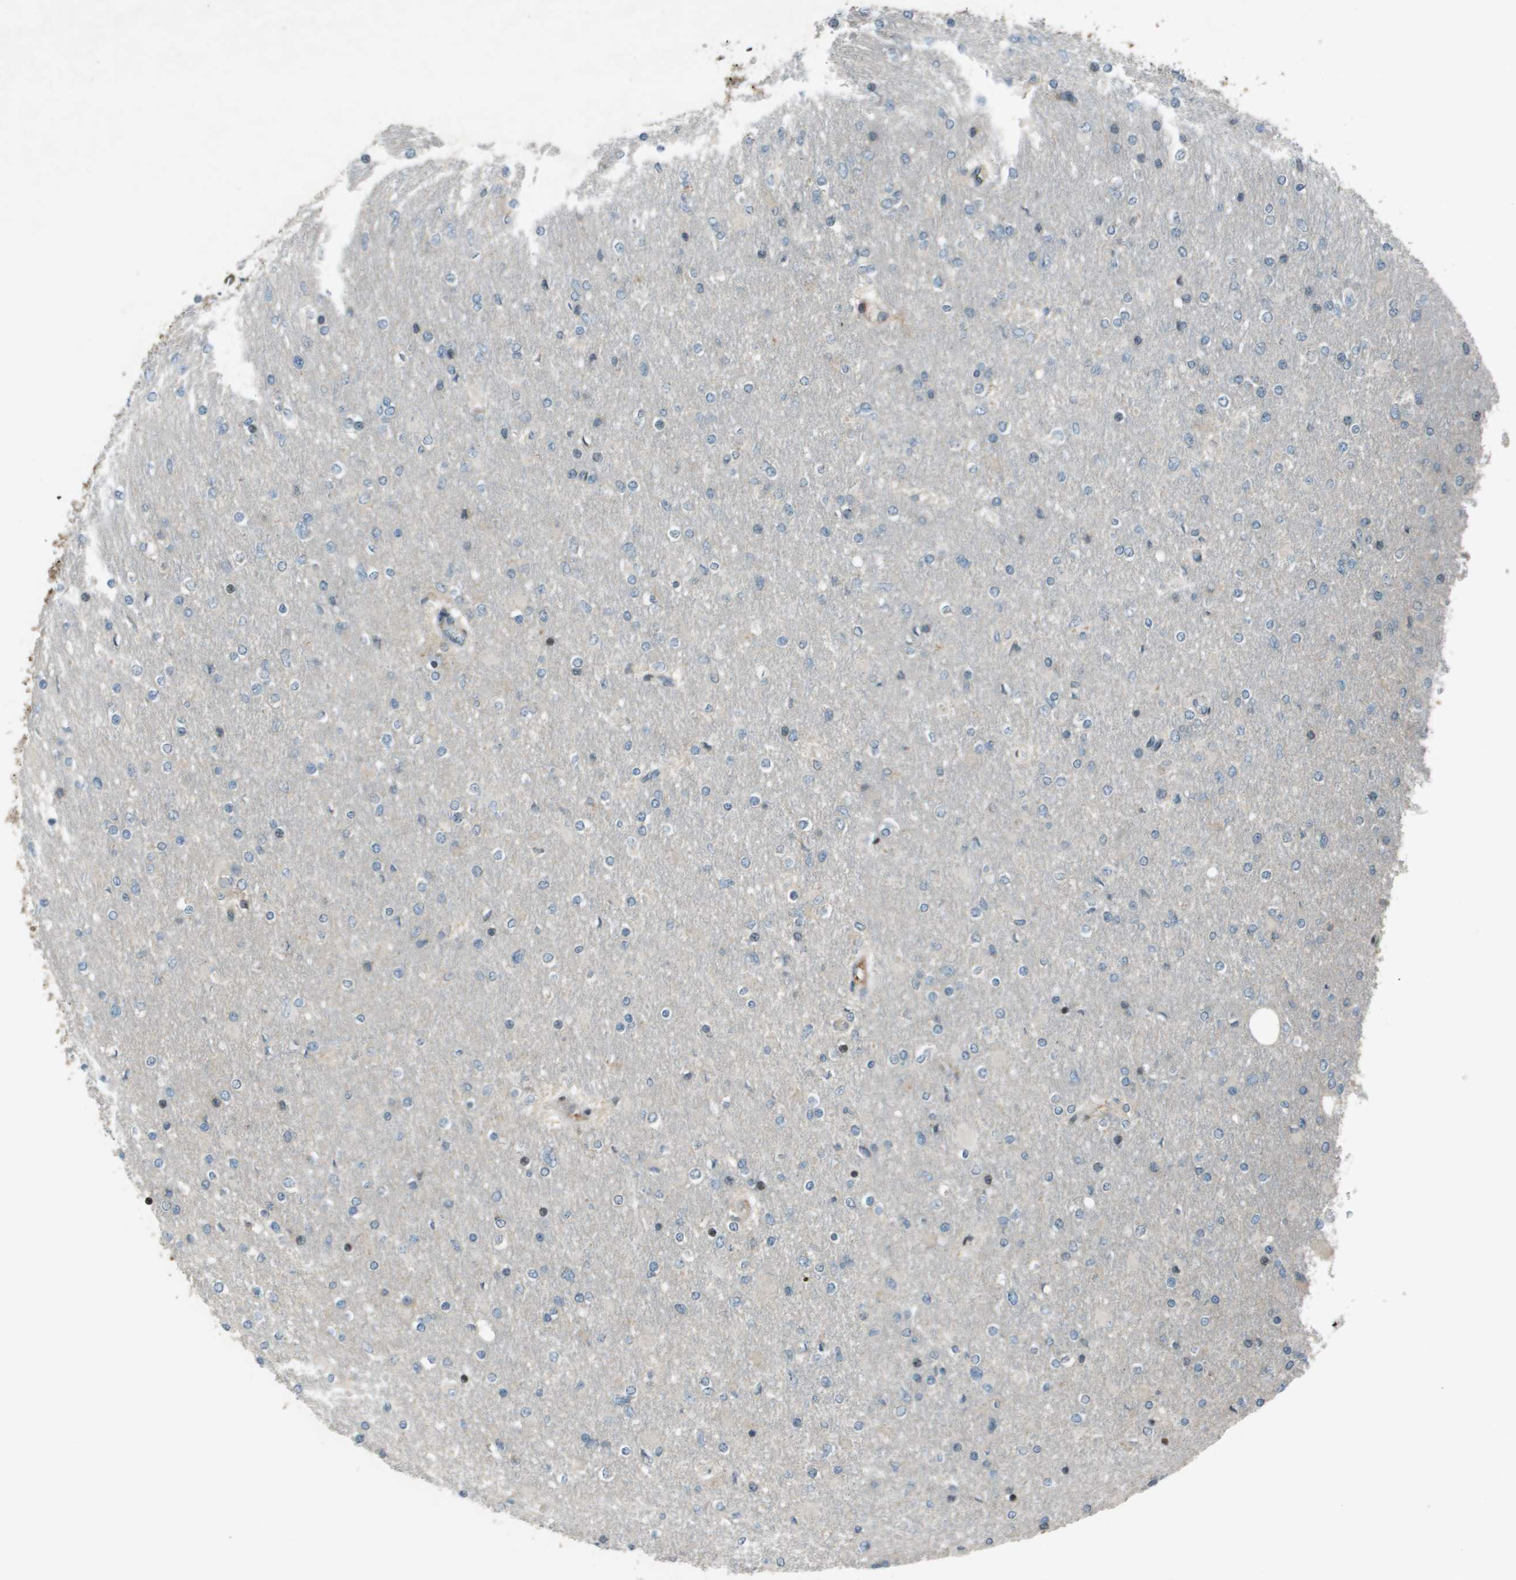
{"staining": {"intensity": "negative", "quantity": "none", "location": "none"}, "tissue": "glioma", "cell_type": "Tumor cells", "image_type": "cancer", "snomed": [{"axis": "morphology", "description": "Glioma, malignant, High grade"}, {"axis": "topography", "description": "Cerebral cortex"}], "caption": "High magnification brightfield microscopy of malignant high-grade glioma stained with DAB (3,3'-diaminobenzidine) (brown) and counterstained with hematoxylin (blue): tumor cells show no significant staining.", "gene": "CXCL12", "patient": {"sex": "female", "age": 36}}